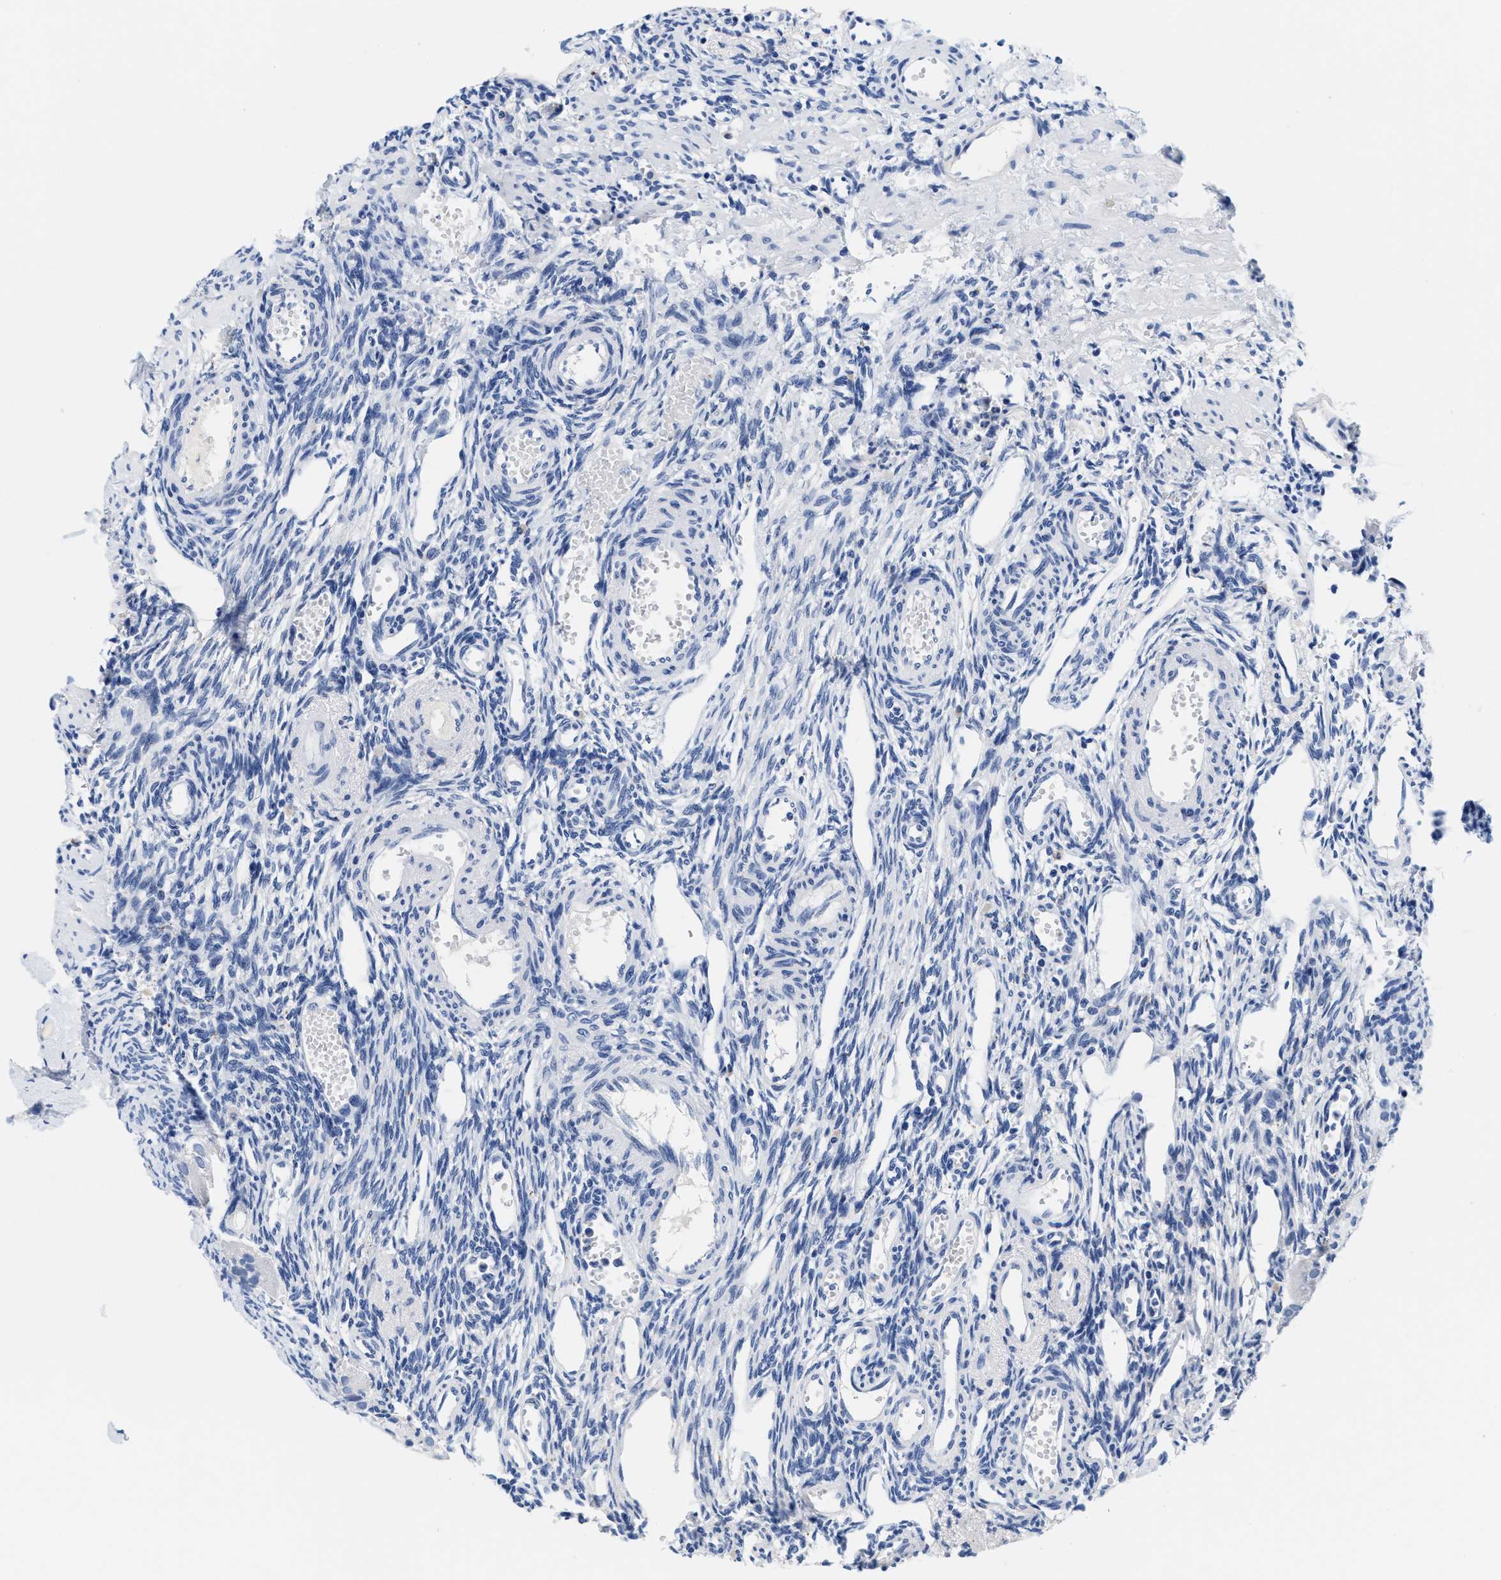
{"staining": {"intensity": "negative", "quantity": "none", "location": "none"}, "tissue": "ovary", "cell_type": "Follicle cells", "image_type": "normal", "snomed": [{"axis": "morphology", "description": "Normal tissue, NOS"}, {"axis": "topography", "description": "Ovary"}], "caption": "An immunohistochemistry micrograph of benign ovary is shown. There is no staining in follicle cells of ovary. The staining is performed using DAB (3,3'-diaminobenzidine) brown chromogen with nuclei counter-stained in using hematoxylin.", "gene": "TTC3", "patient": {"sex": "female", "age": 33}}